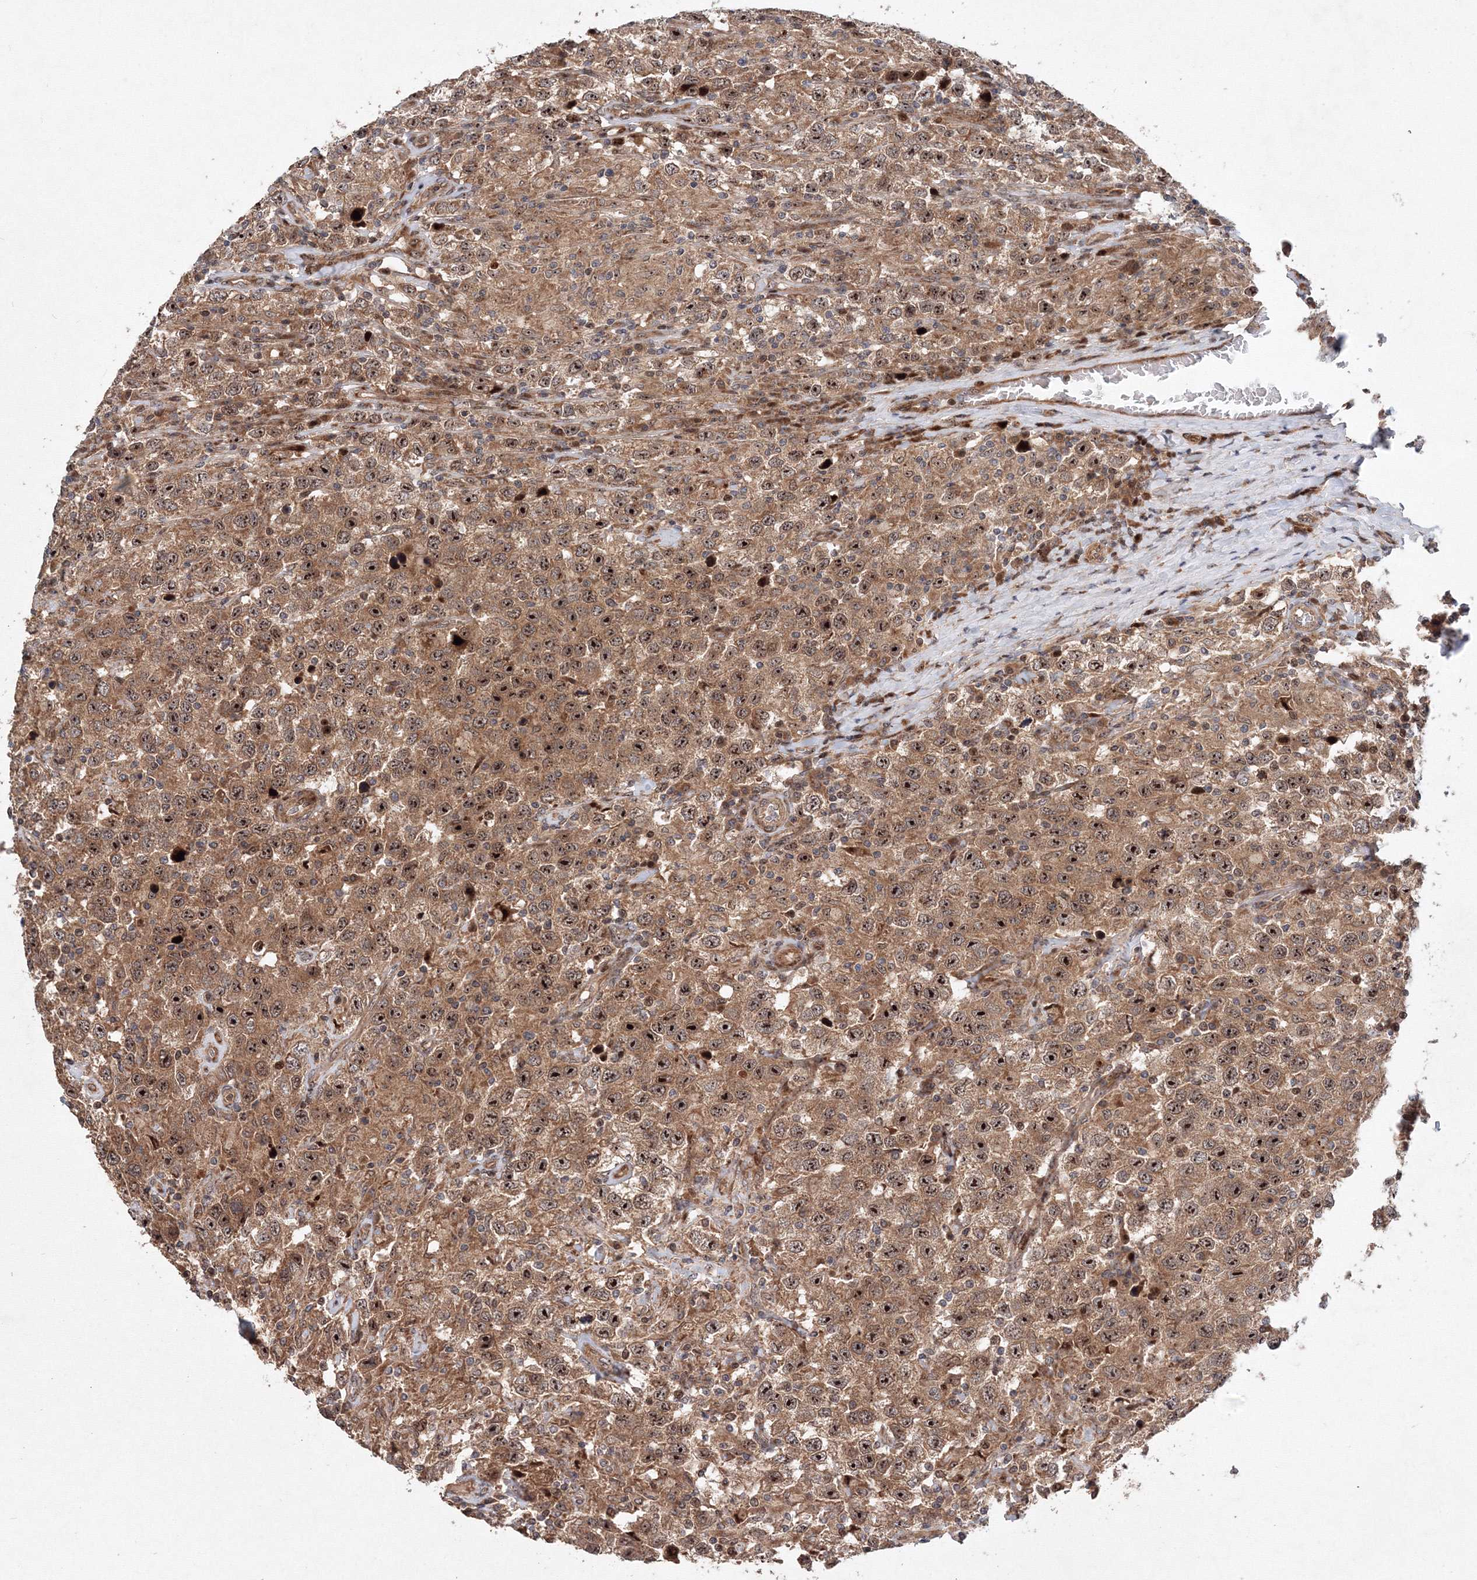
{"staining": {"intensity": "strong", "quantity": ">75%", "location": "cytoplasmic/membranous,nuclear"}, "tissue": "testis cancer", "cell_type": "Tumor cells", "image_type": "cancer", "snomed": [{"axis": "morphology", "description": "Seminoma, NOS"}, {"axis": "topography", "description": "Testis"}], "caption": "High-magnification brightfield microscopy of testis seminoma stained with DAB (3,3'-diaminobenzidine) (brown) and counterstained with hematoxylin (blue). tumor cells exhibit strong cytoplasmic/membranous and nuclear expression is identified in approximately>75% of cells.", "gene": "ANKAR", "patient": {"sex": "male", "age": 41}}